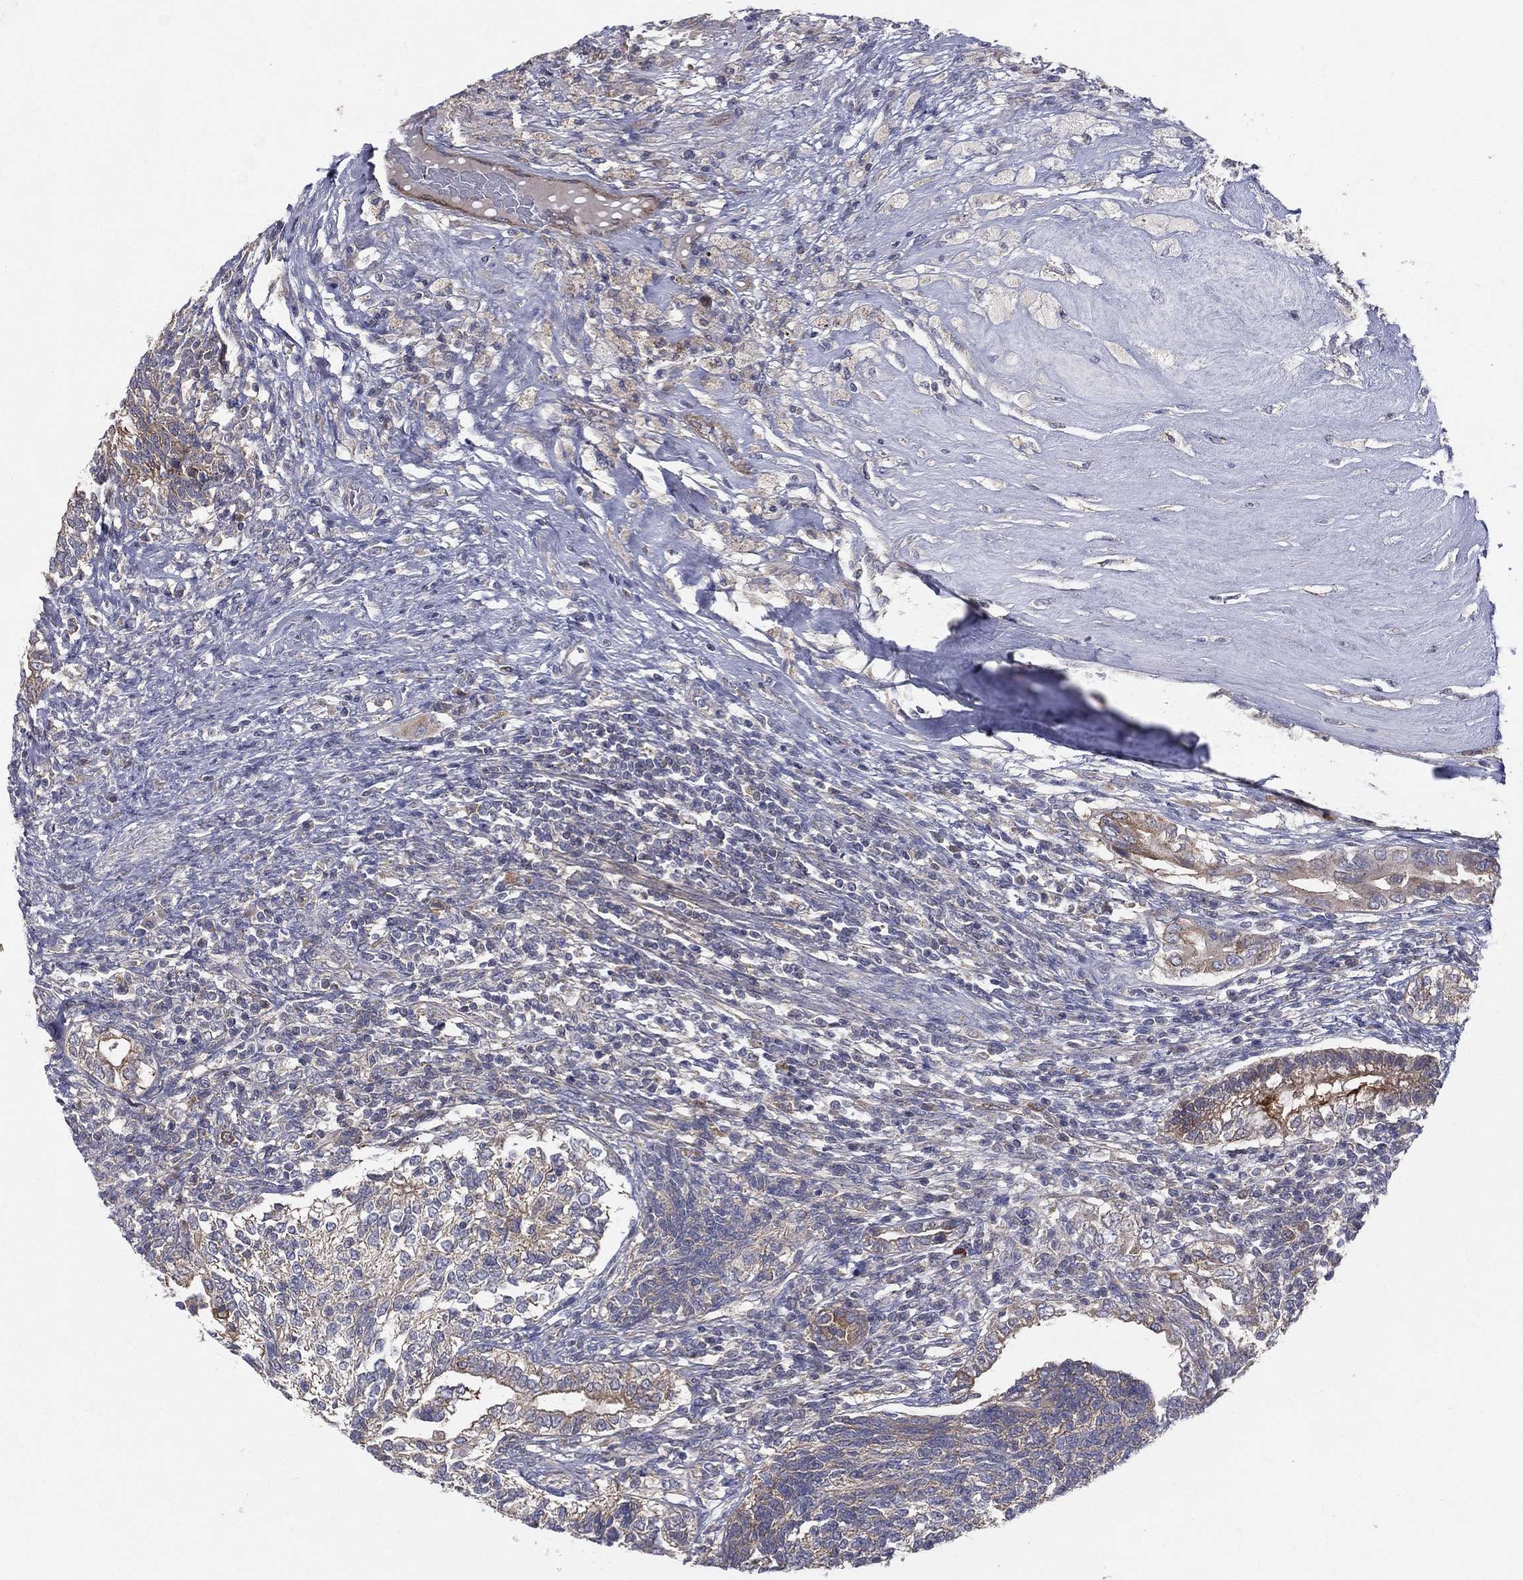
{"staining": {"intensity": "moderate", "quantity": "<25%", "location": "cytoplasmic/membranous"}, "tissue": "testis cancer", "cell_type": "Tumor cells", "image_type": "cancer", "snomed": [{"axis": "morphology", "description": "Seminoma, NOS"}, {"axis": "morphology", "description": "Carcinoma, Embryonal, NOS"}, {"axis": "topography", "description": "Testis"}], "caption": "Seminoma (testis) was stained to show a protein in brown. There is low levels of moderate cytoplasmic/membranous expression in about <25% of tumor cells.", "gene": "POMZP3", "patient": {"sex": "male", "age": 41}}